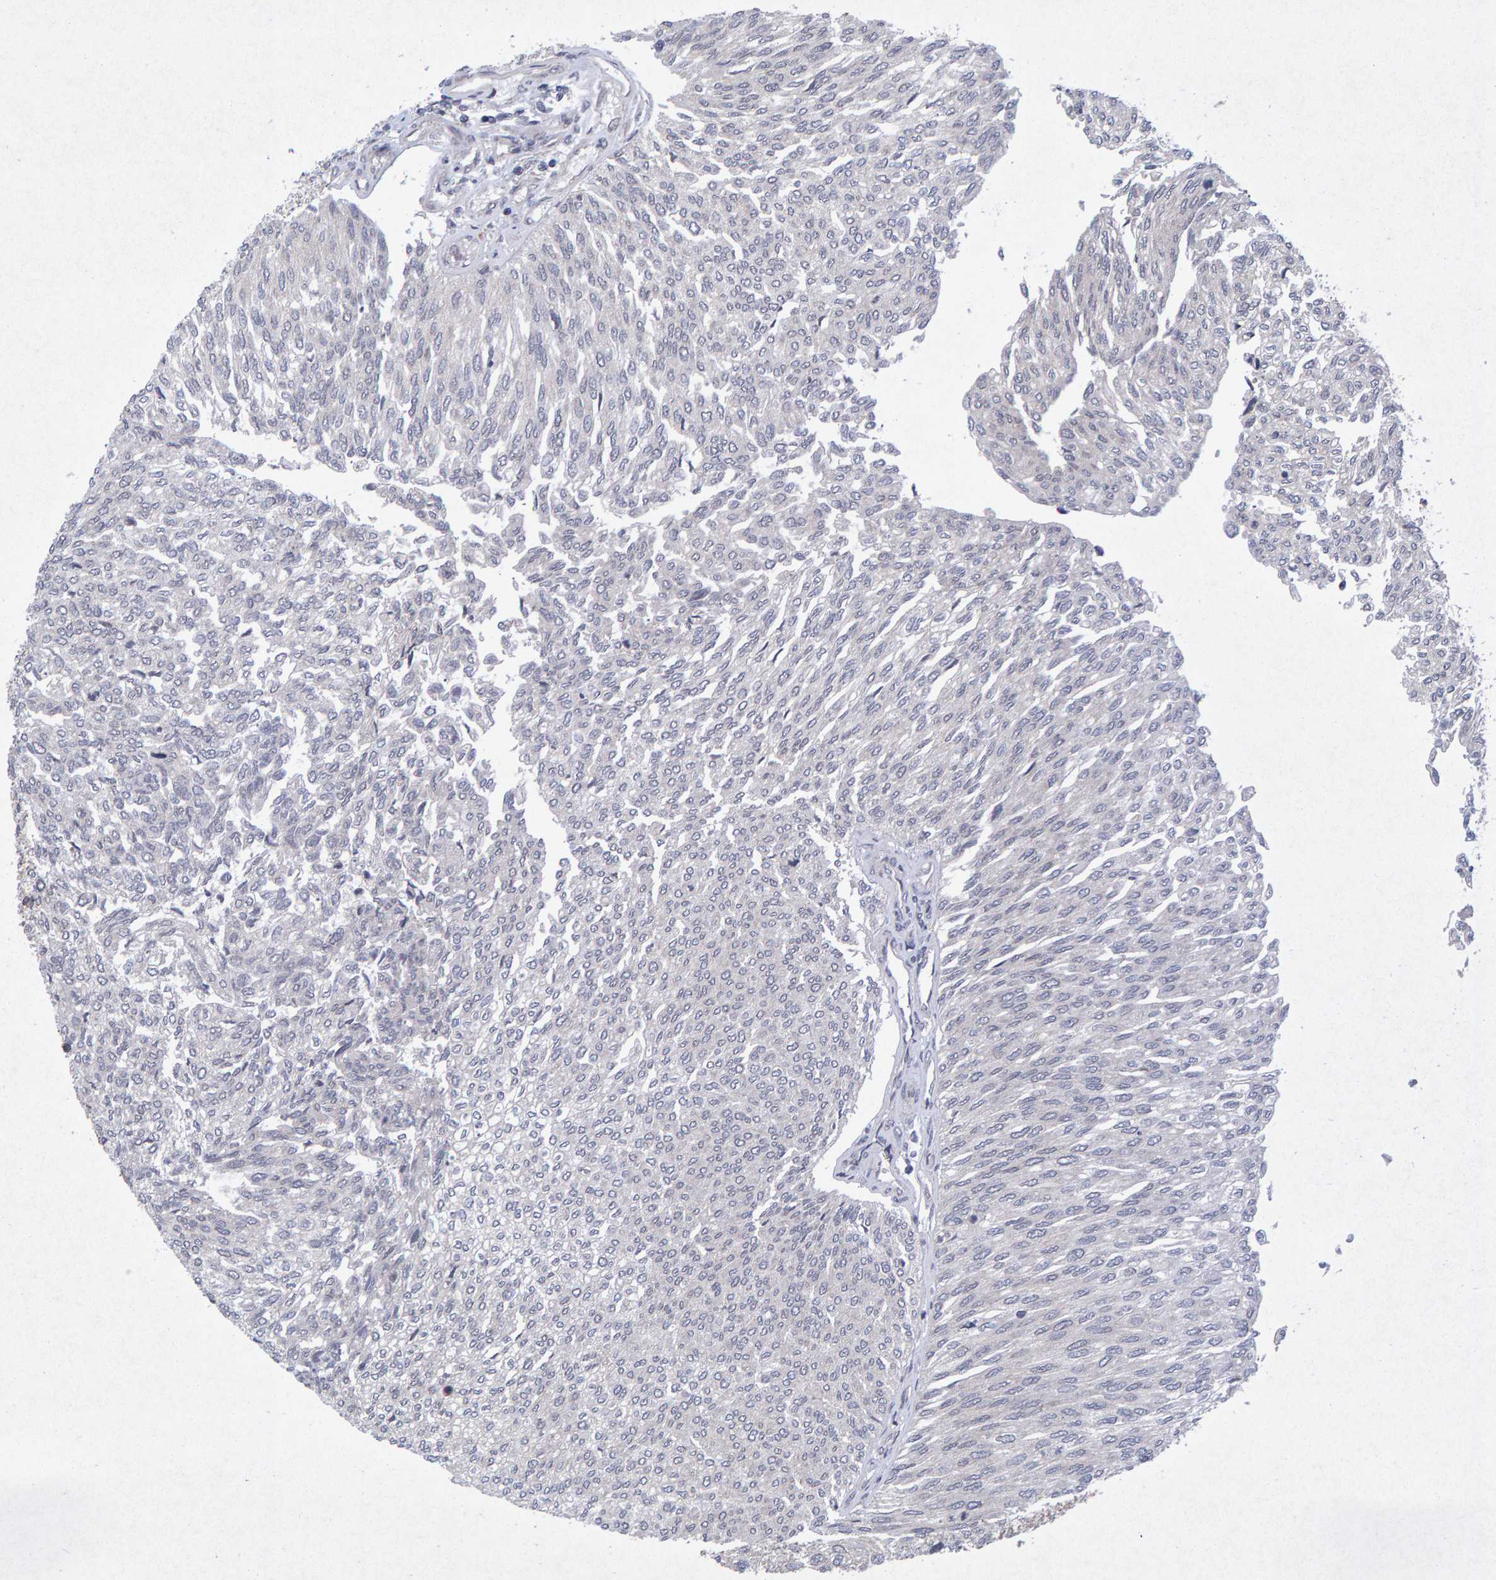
{"staining": {"intensity": "negative", "quantity": "none", "location": "none"}, "tissue": "urothelial cancer", "cell_type": "Tumor cells", "image_type": "cancer", "snomed": [{"axis": "morphology", "description": "Urothelial carcinoma, Low grade"}, {"axis": "topography", "description": "Urinary bladder"}], "caption": "IHC of low-grade urothelial carcinoma demonstrates no staining in tumor cells.", "gene": "CDH2", "patient": {"sex": "female", "age": 79}}